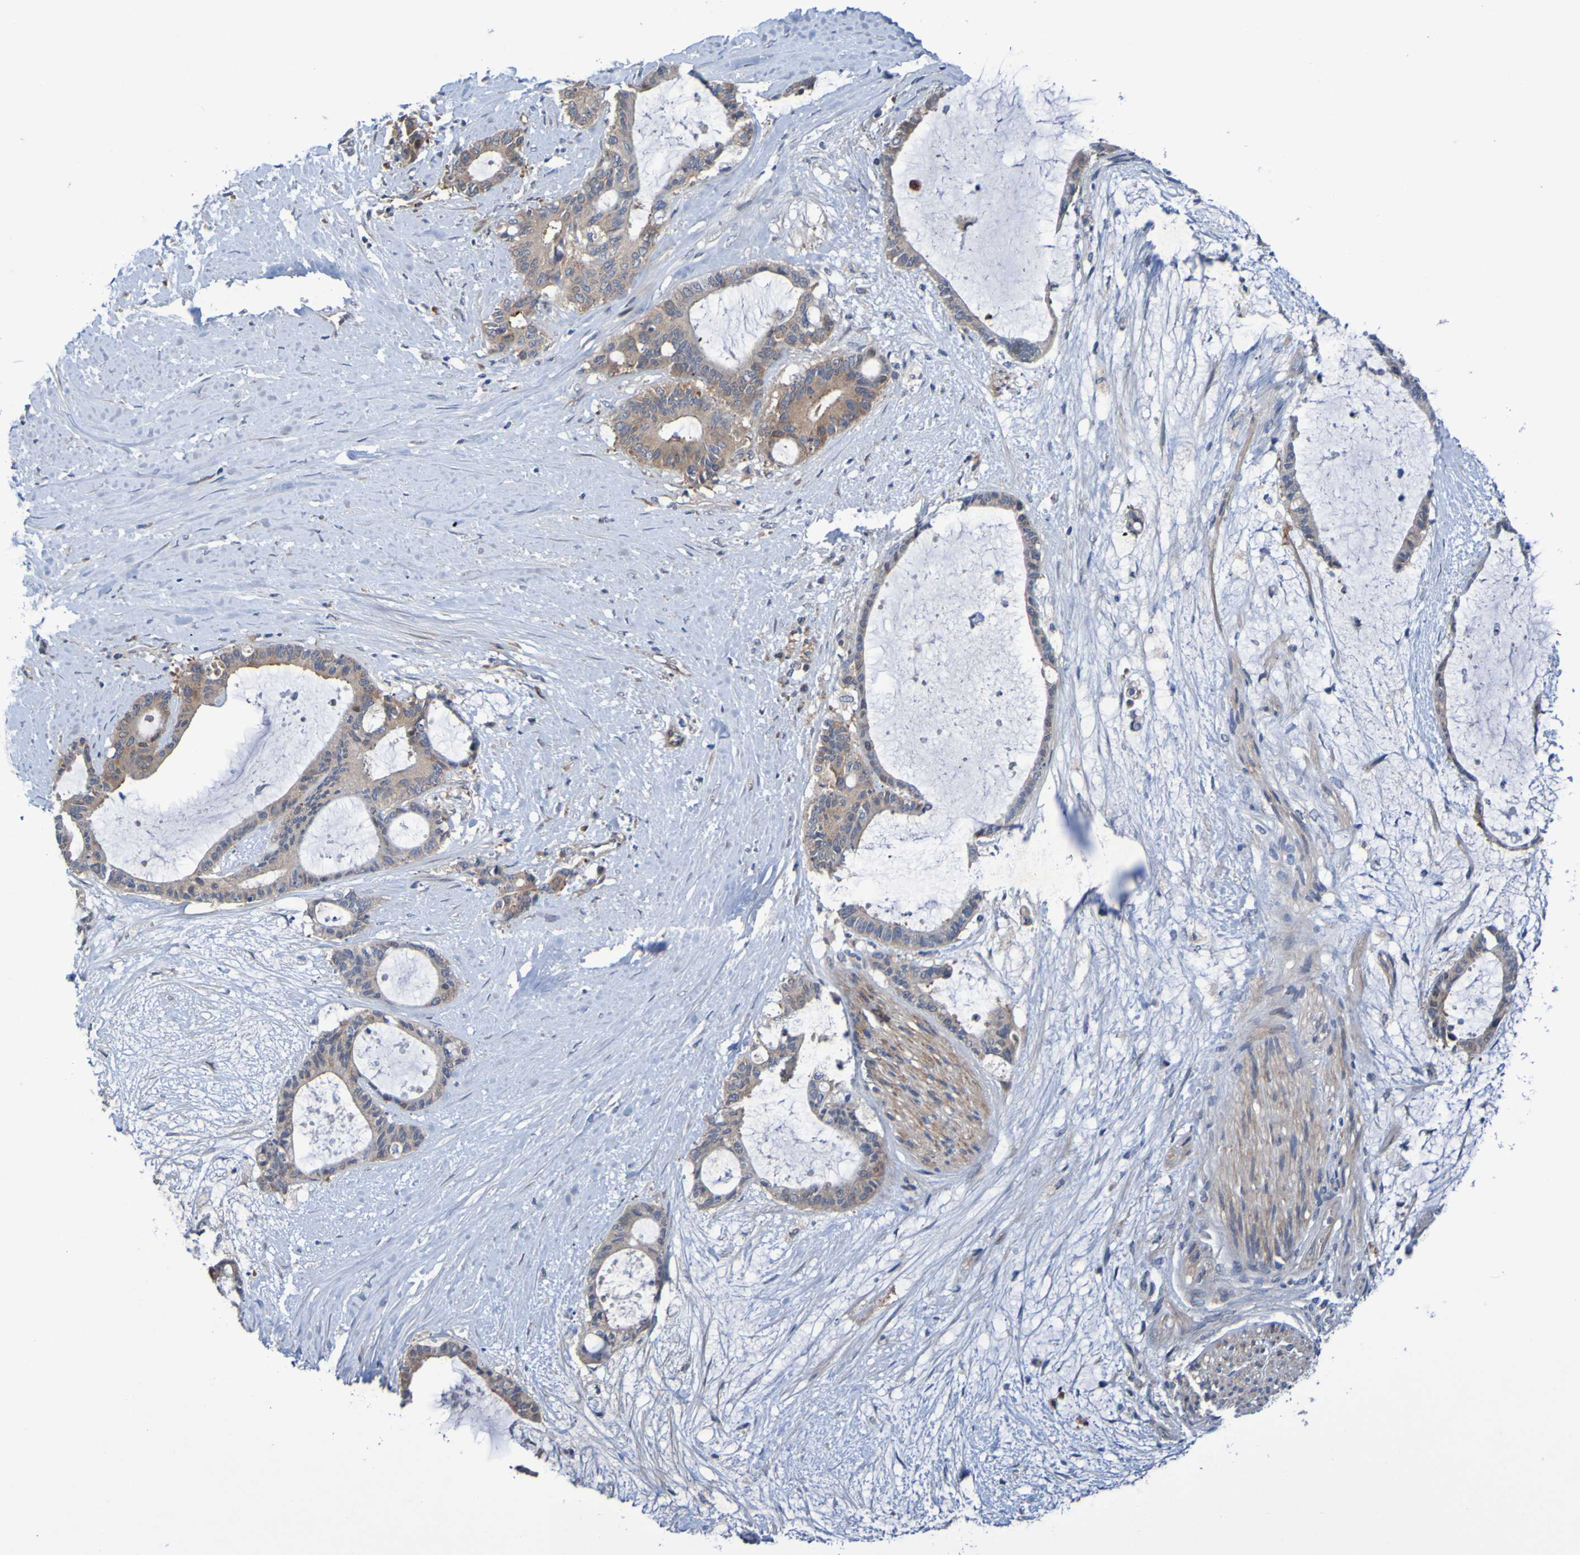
{"staining": {"intensity": "weak", "quantity": ">75%", "location": "cytoplasmic/membranous"}, "tissue": "liver cancer", "cell_type": "Tumor cells", "image_type": "cancer", "snomed": [{"axis": "morphology", "description": "Cholangiocarcinoma"}, {"axis": "topography", "description": "Liver"}], "caption": "An image of human liver cholangiocarcinoma stained for a protein displays weak cytoplasmic/membranous brown staining in tumor cells.", "gene": "SDK1", "patient": {"sex": "female", "age": 73}}